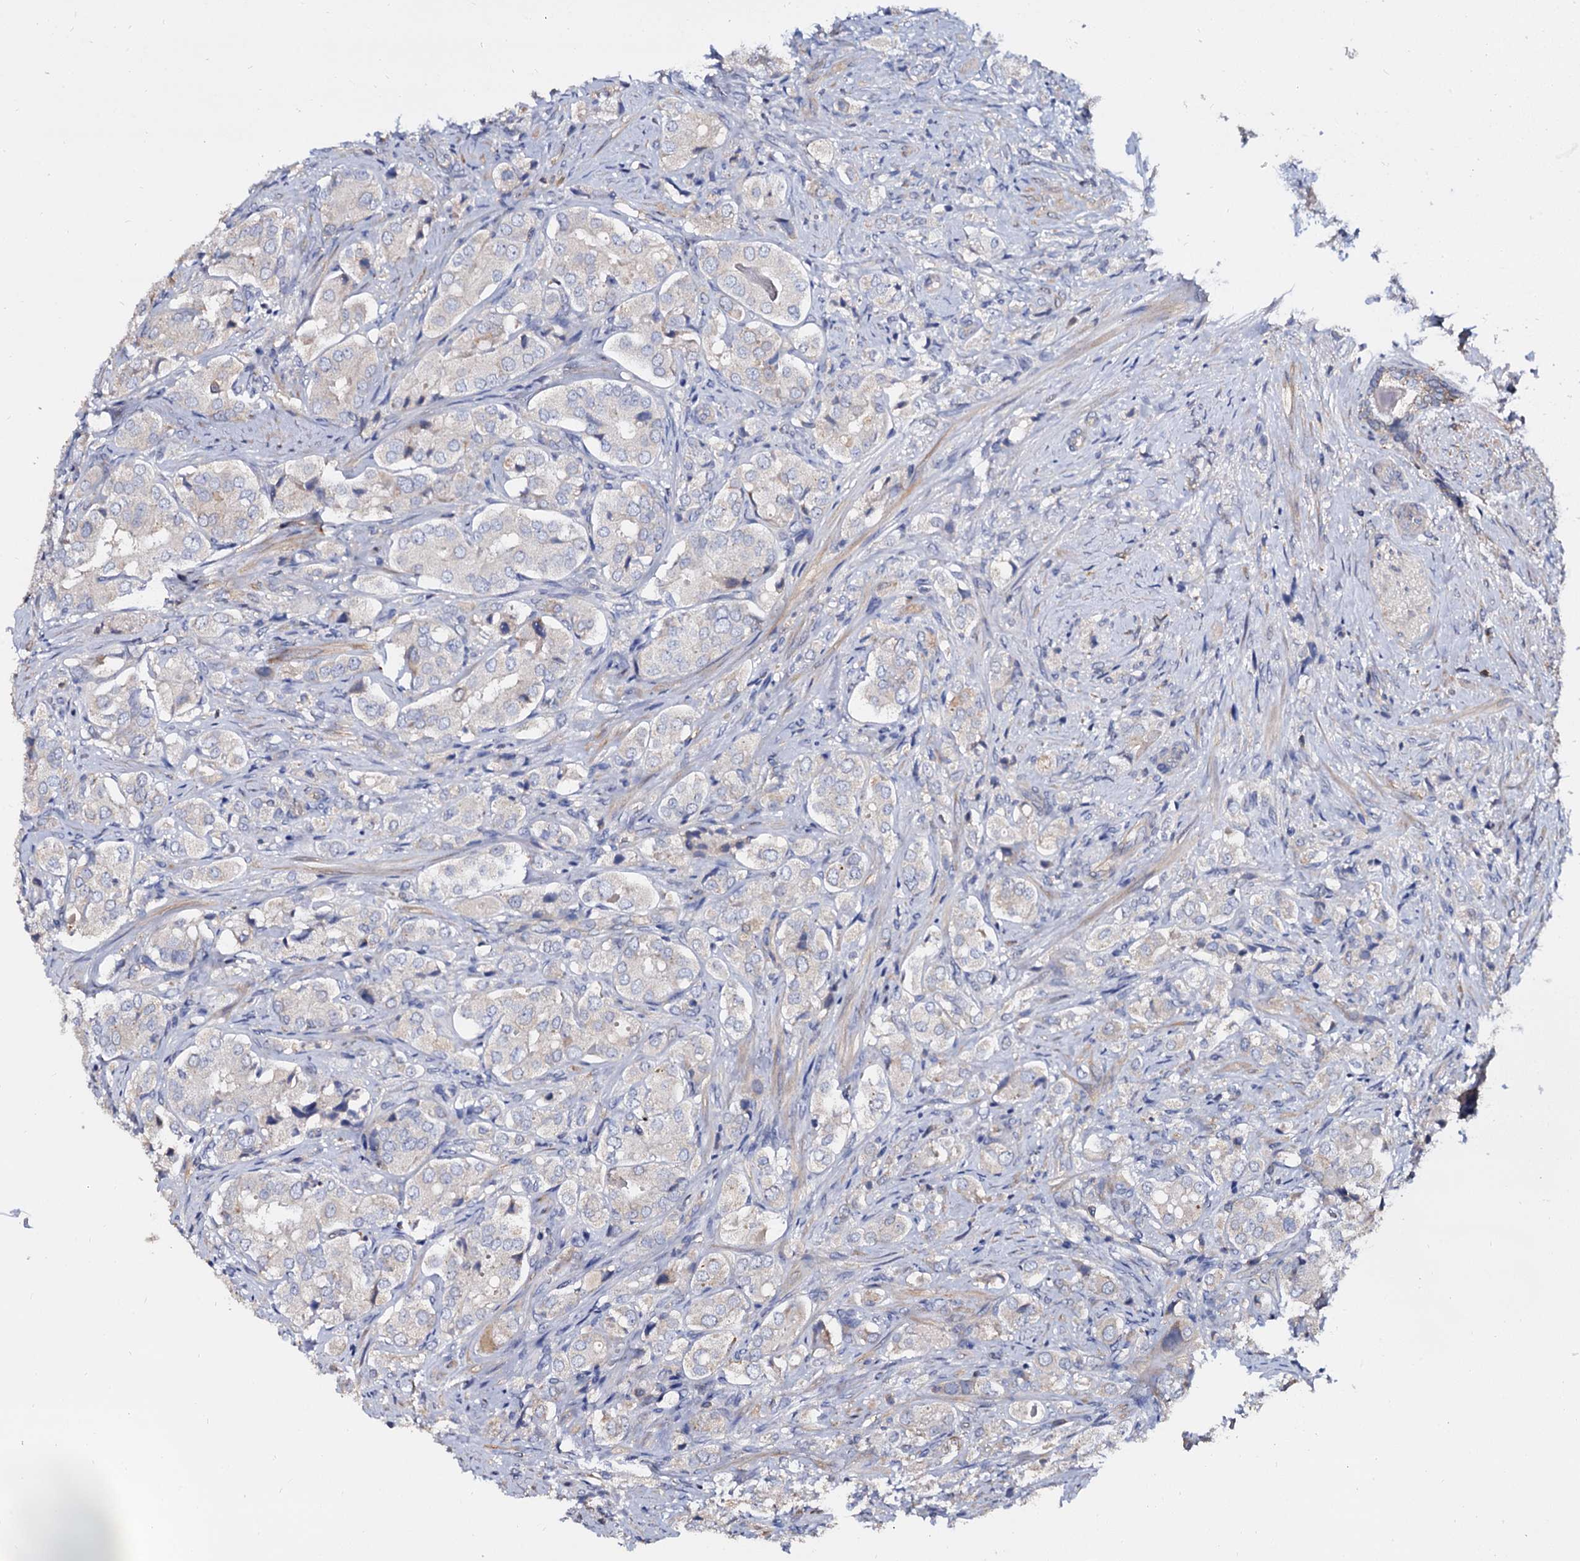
{"staining": {"intensity": "negative", "quantity": "none", "location": "none"}, "tissue": "prostate cancer", "cell_type": "Tumor cells", "image_type": "cancer", "snomed": [{"axis": "morphology", "description": "Adenocarcinoma, High grade"}, {"axis": "topography", "description": "Prostate"}], "caption": "The image displays no staining of tumor cells in prostate cancer (adenocarcinoma (high-grade)). (Immunohistochemistry (ihc), brightfield microscopy, high magnification).", "gene": "ANKRD13A", "patient": {"sex": "male", "age": 65}}